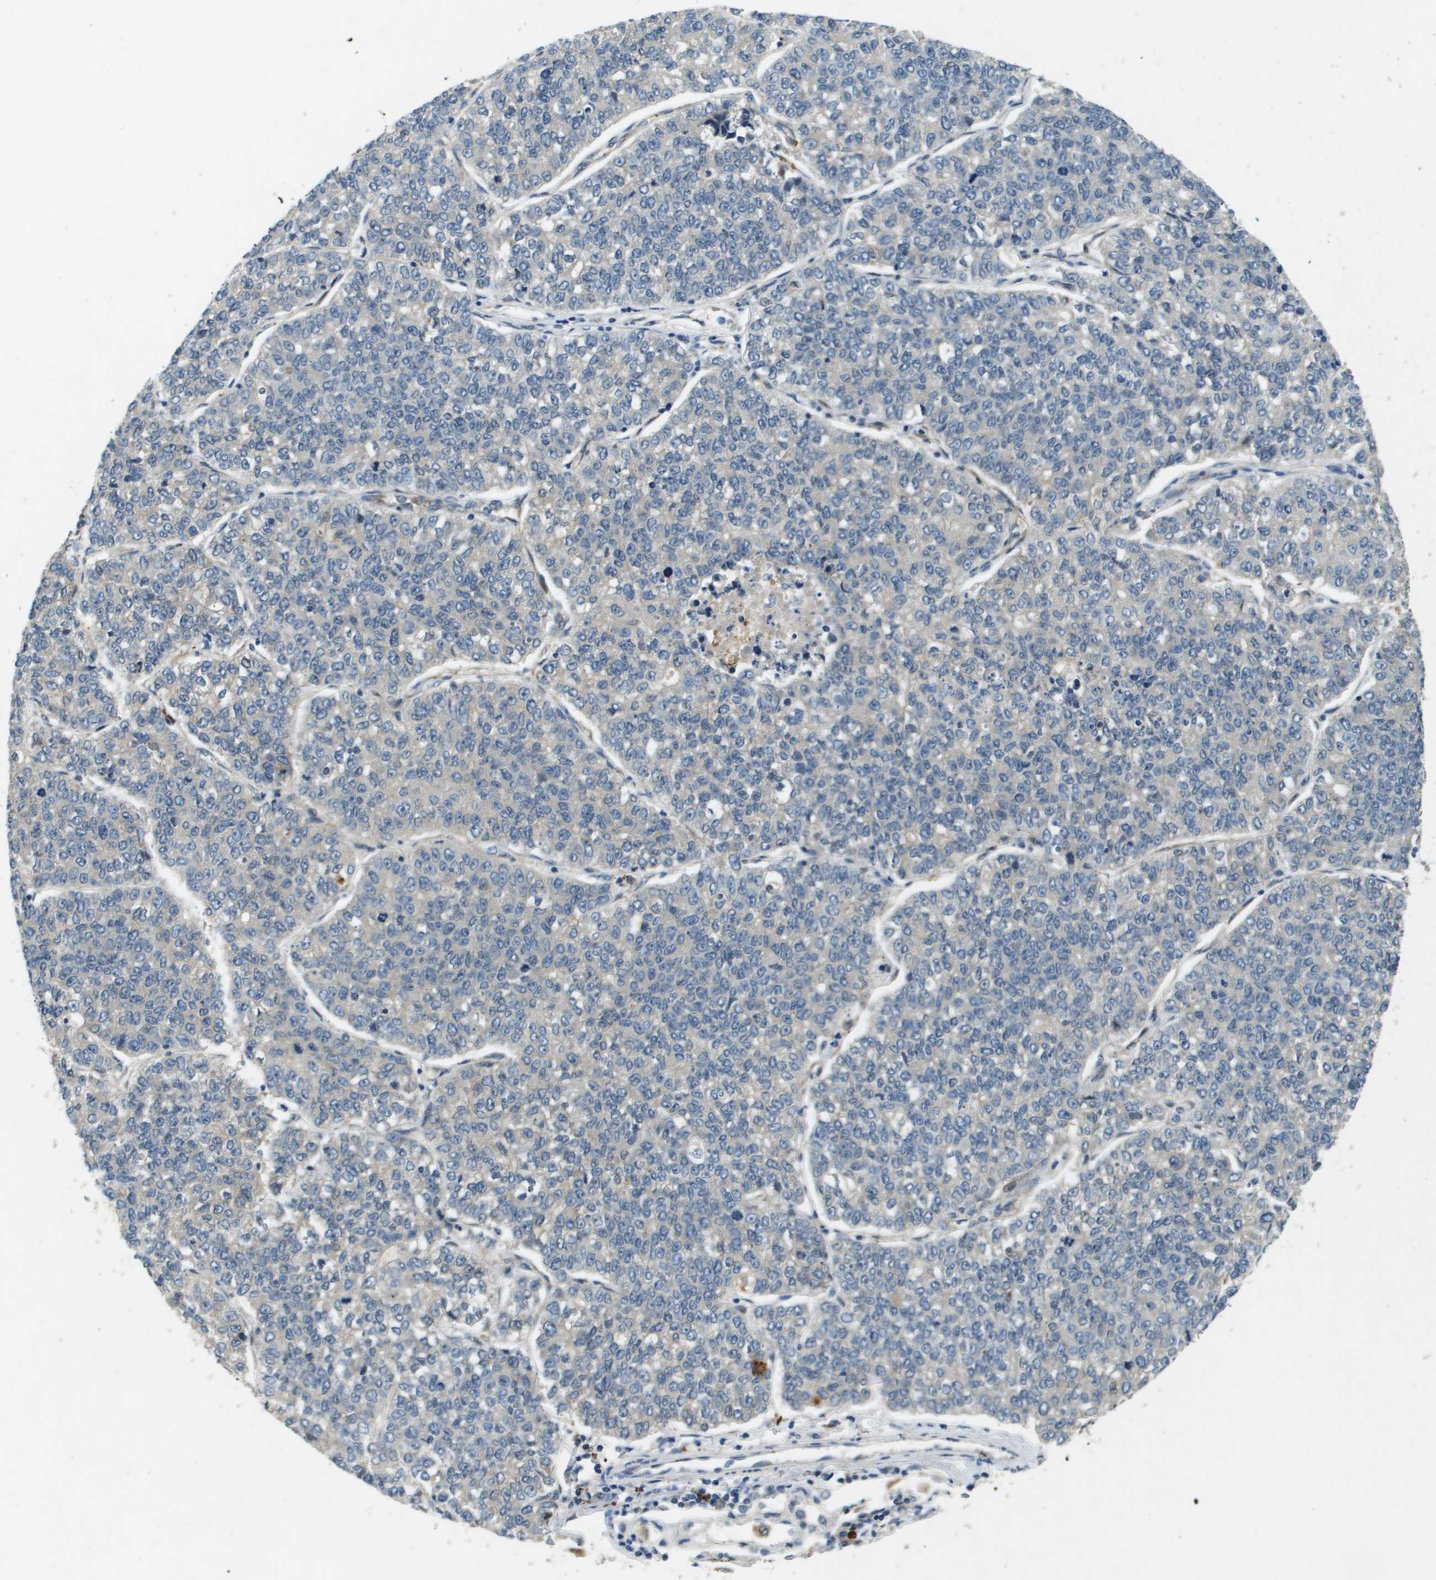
{"staining": {"intensity": "negative", "quantity": "none", "location": "none"}, "tissue": "lung cancer", "cell_type": "Tumor cells", "image_type": "cancer", "snomed": [{"axis": "morphology", "description": "Adenocarcinoma, NOS"}, {"axis": "topography", "description": "Lung"}], "caption": "Photomicrograph shows no significant protein expression in tumor cells of lung adenocarcinoma.", "gene": "PGAP3", "patient": {"sex": "male", "age": 49}}